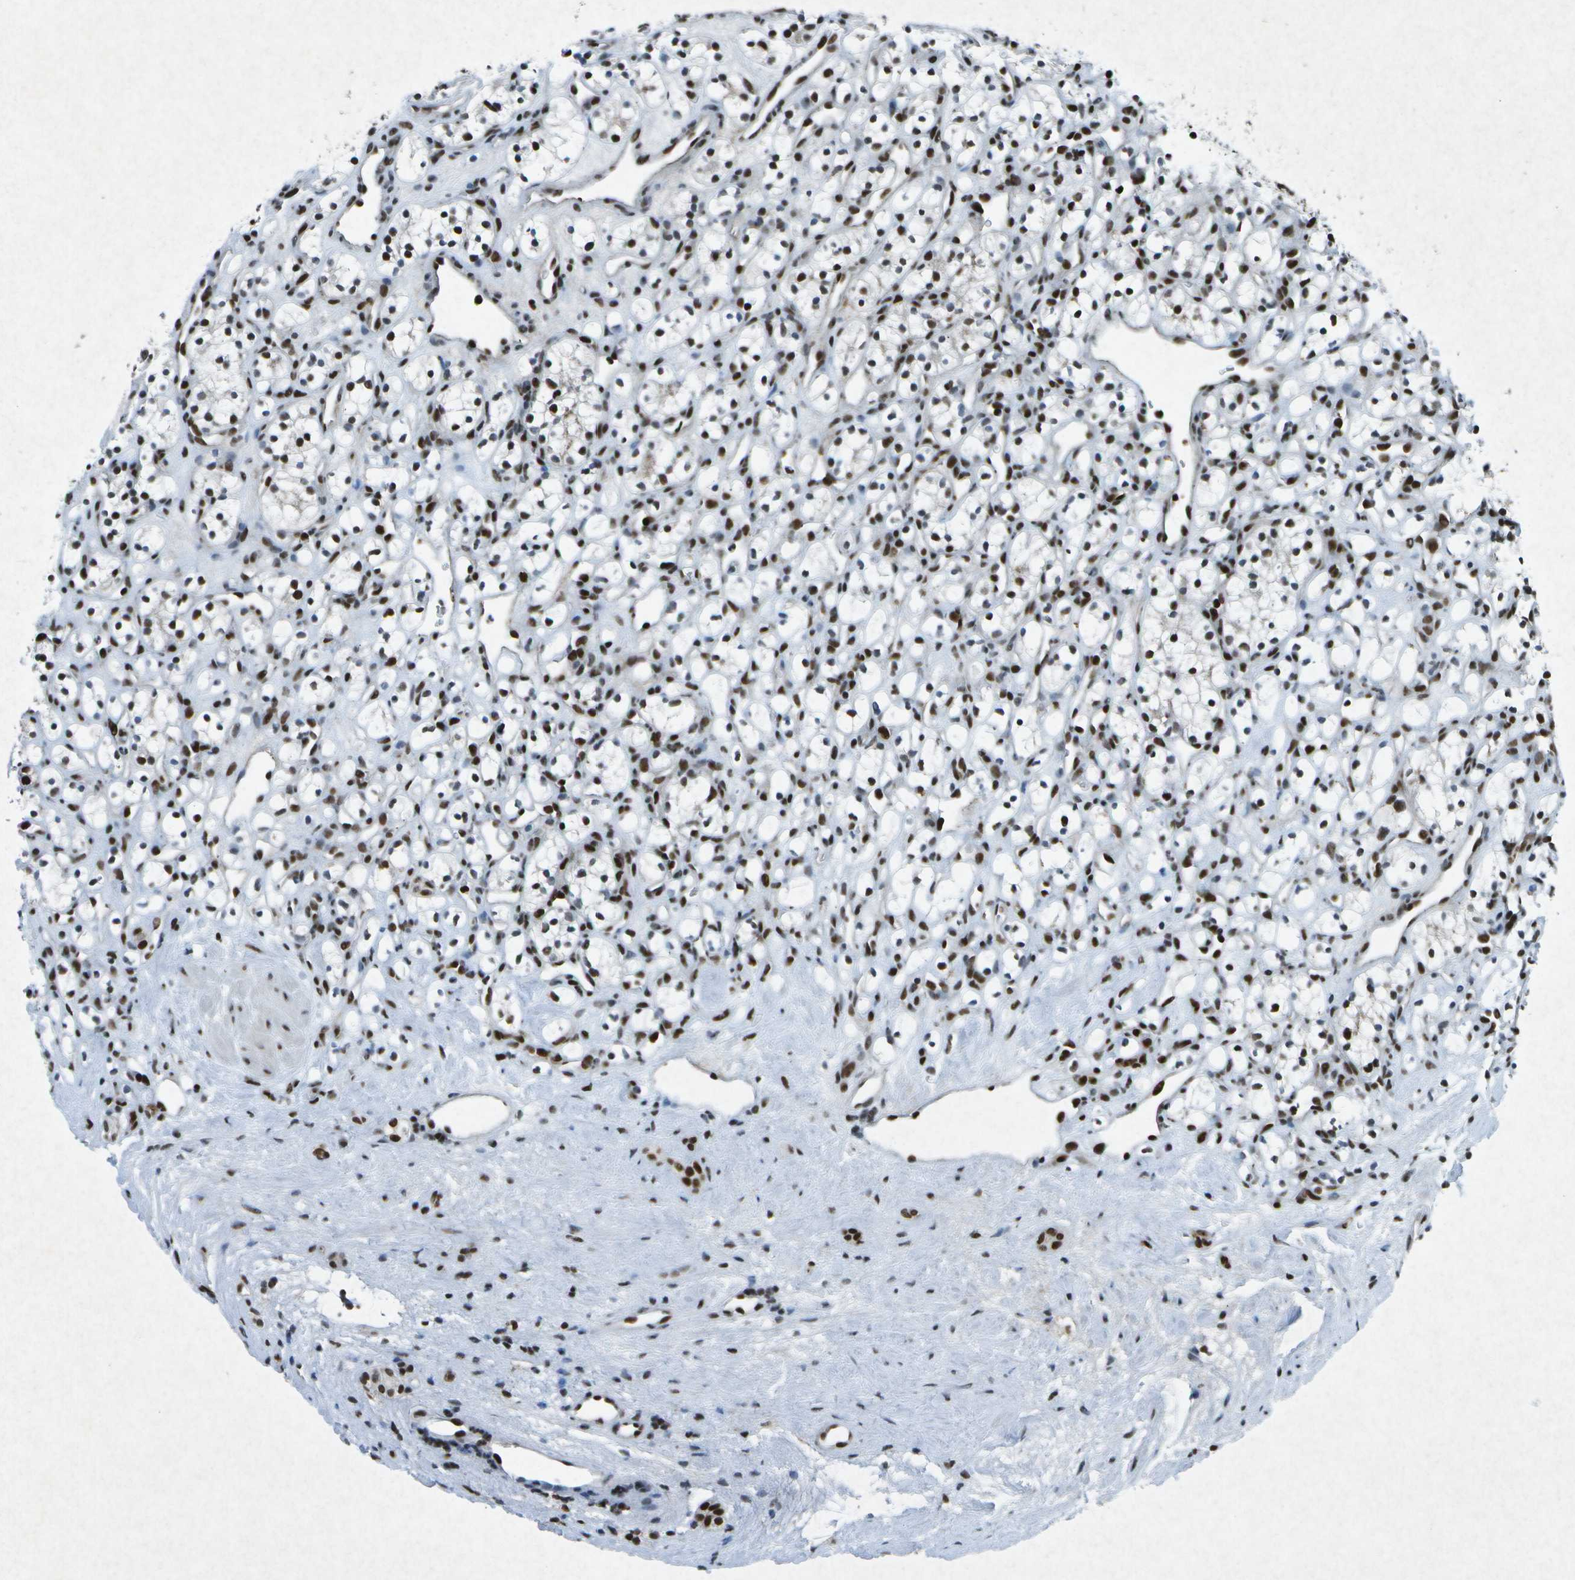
{"staining": {"intensity": "strong", "quantity": ">75%", "location": "nuclear"}, "tissue": "renal cancer", "cell_type": "Tumor cells", "image_type": "cancer", "snomed": [{"axis": "morphology", "description": "Adenocarcinoma, NOS"}, {"axis": "topography", "description": "Kidney"}], "caption": "A high amount of strong nuclear expression is identified in approximately >75% of tumor cells in renal cancer tissue.", "gene": "MTA2", "patient": {"sex": "female", "age": 60}}